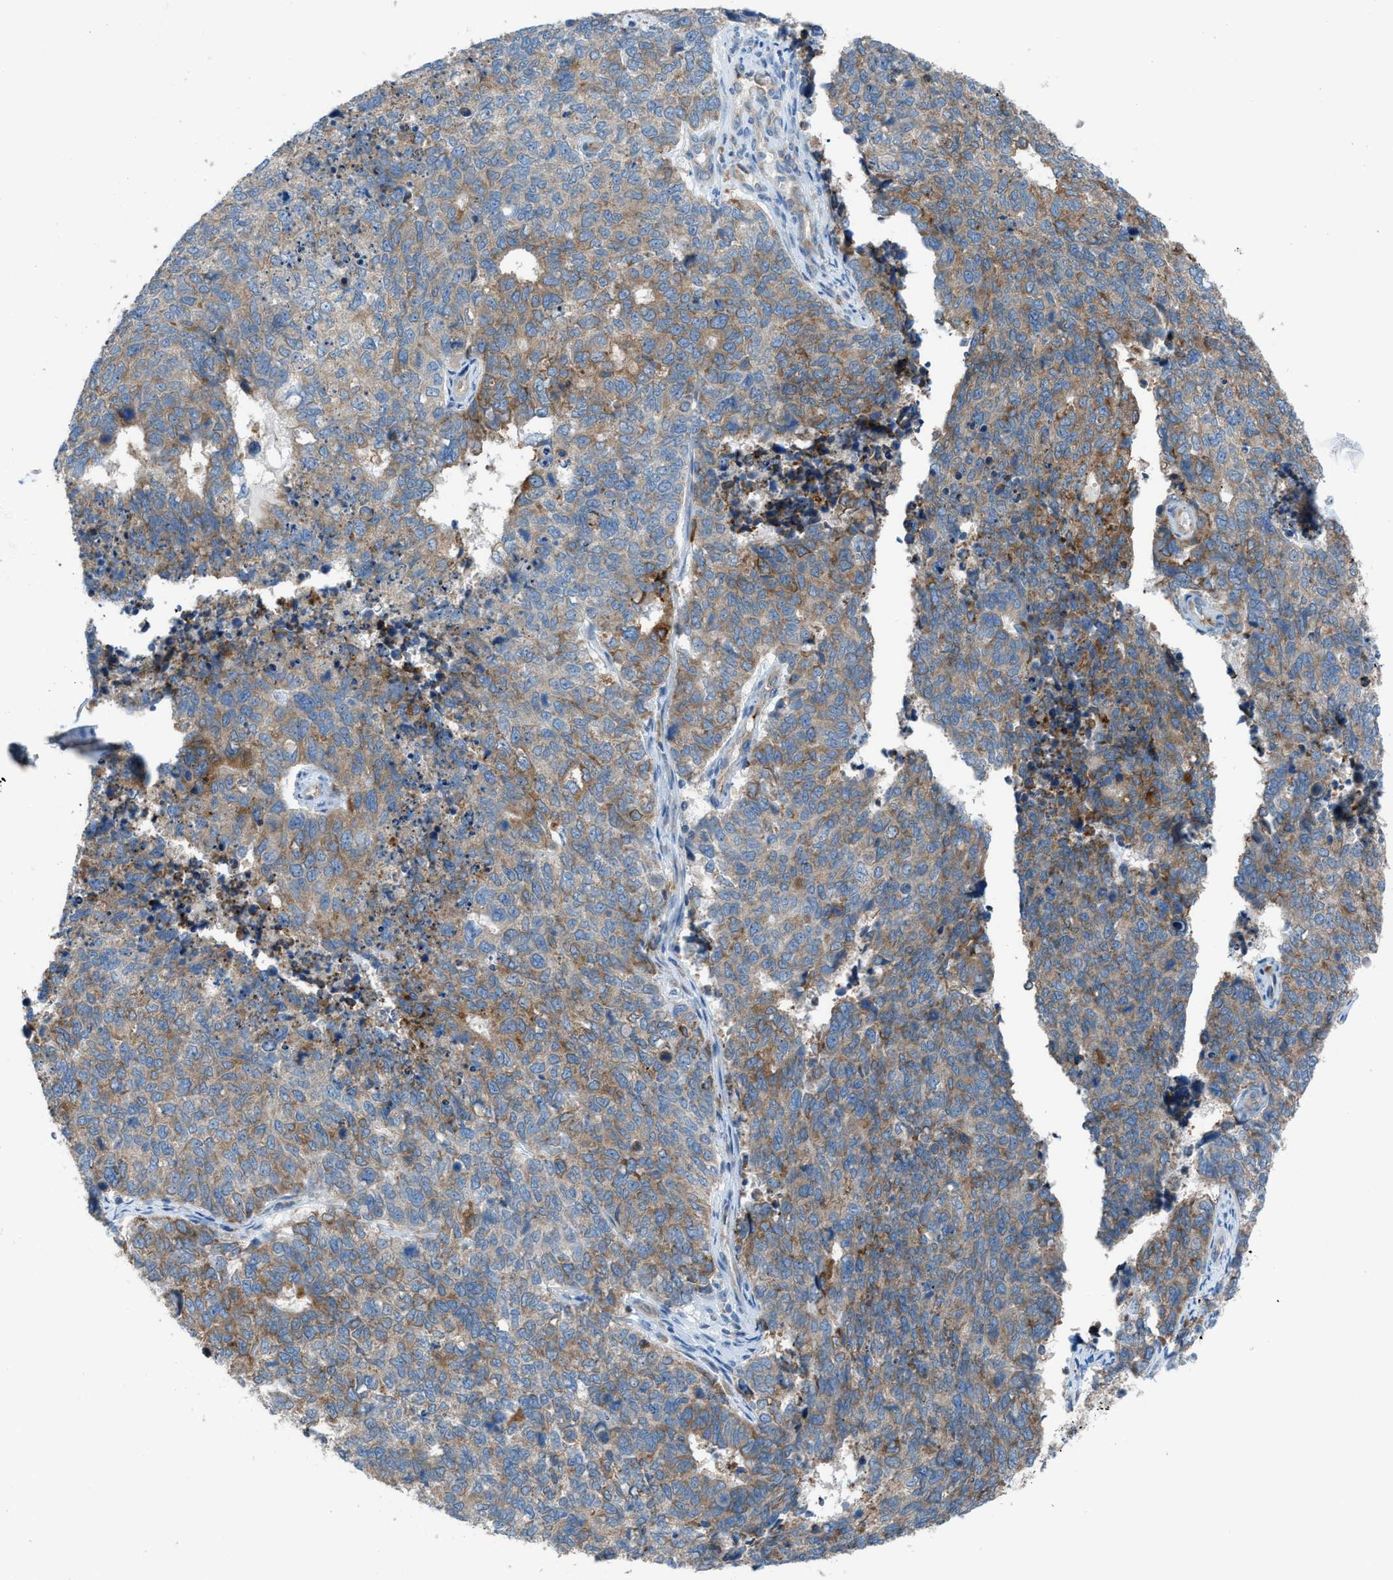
{"staining": {"intensity": "moderate", "quantity": ">75%", "location": "cytoplasmic/membranous"}, "tissue": "cervical cancer", "cell_type": "Tumor cells", "image_type": "cancer", "snomed": [{"axis": "morphology", "description": "Squamous cell carcinoma, NOS"}, {"axis": "topography", "description": "Cervix"}], "caption": "Cervical cancer (squamous cell carcinoma) stained with a protein marker exhibits moderate staining in tumor cells.", "gene": "HEG1", "patient": {"sex": "female", "age": 63}}